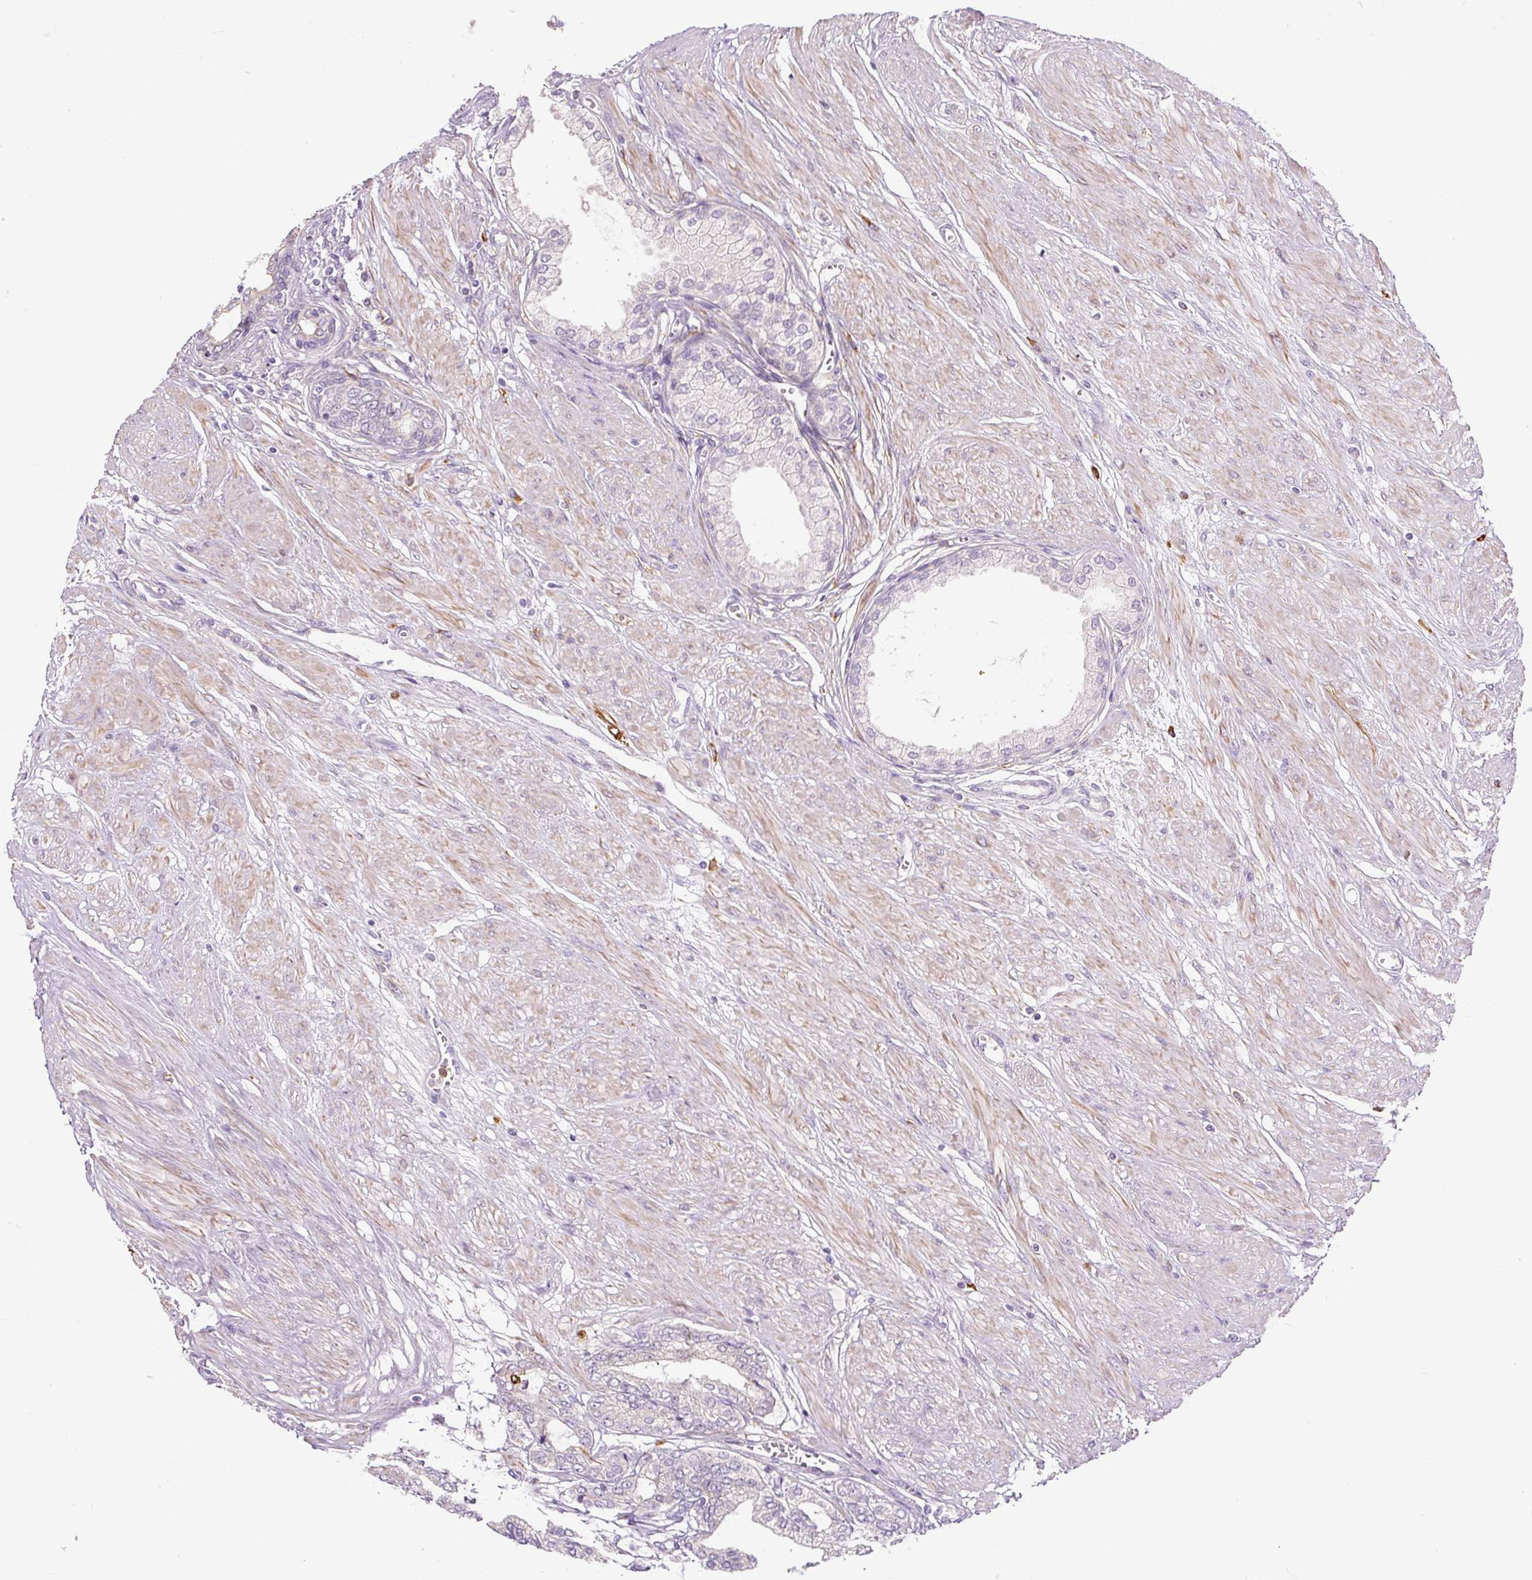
{"staining": {"intensity": "negative", "quantity": "none", "location": "none"}, "tissue": "prostate cancer", "cell_type": "Tumor cells", "image_type": "cancer", "snomed": [{"axis": "morphology", "description": "Adenocarcinoma, High grade"}, {"axis": "topography", "description": "Prostate and seminal vesicle, NOS"}], "caption": "Tumor cells show no significant staining in prostate cancer (adenocarcinoma (high-grade)).", "gene": "FUT10", "patient": {"sex": "male", "age": 64}}